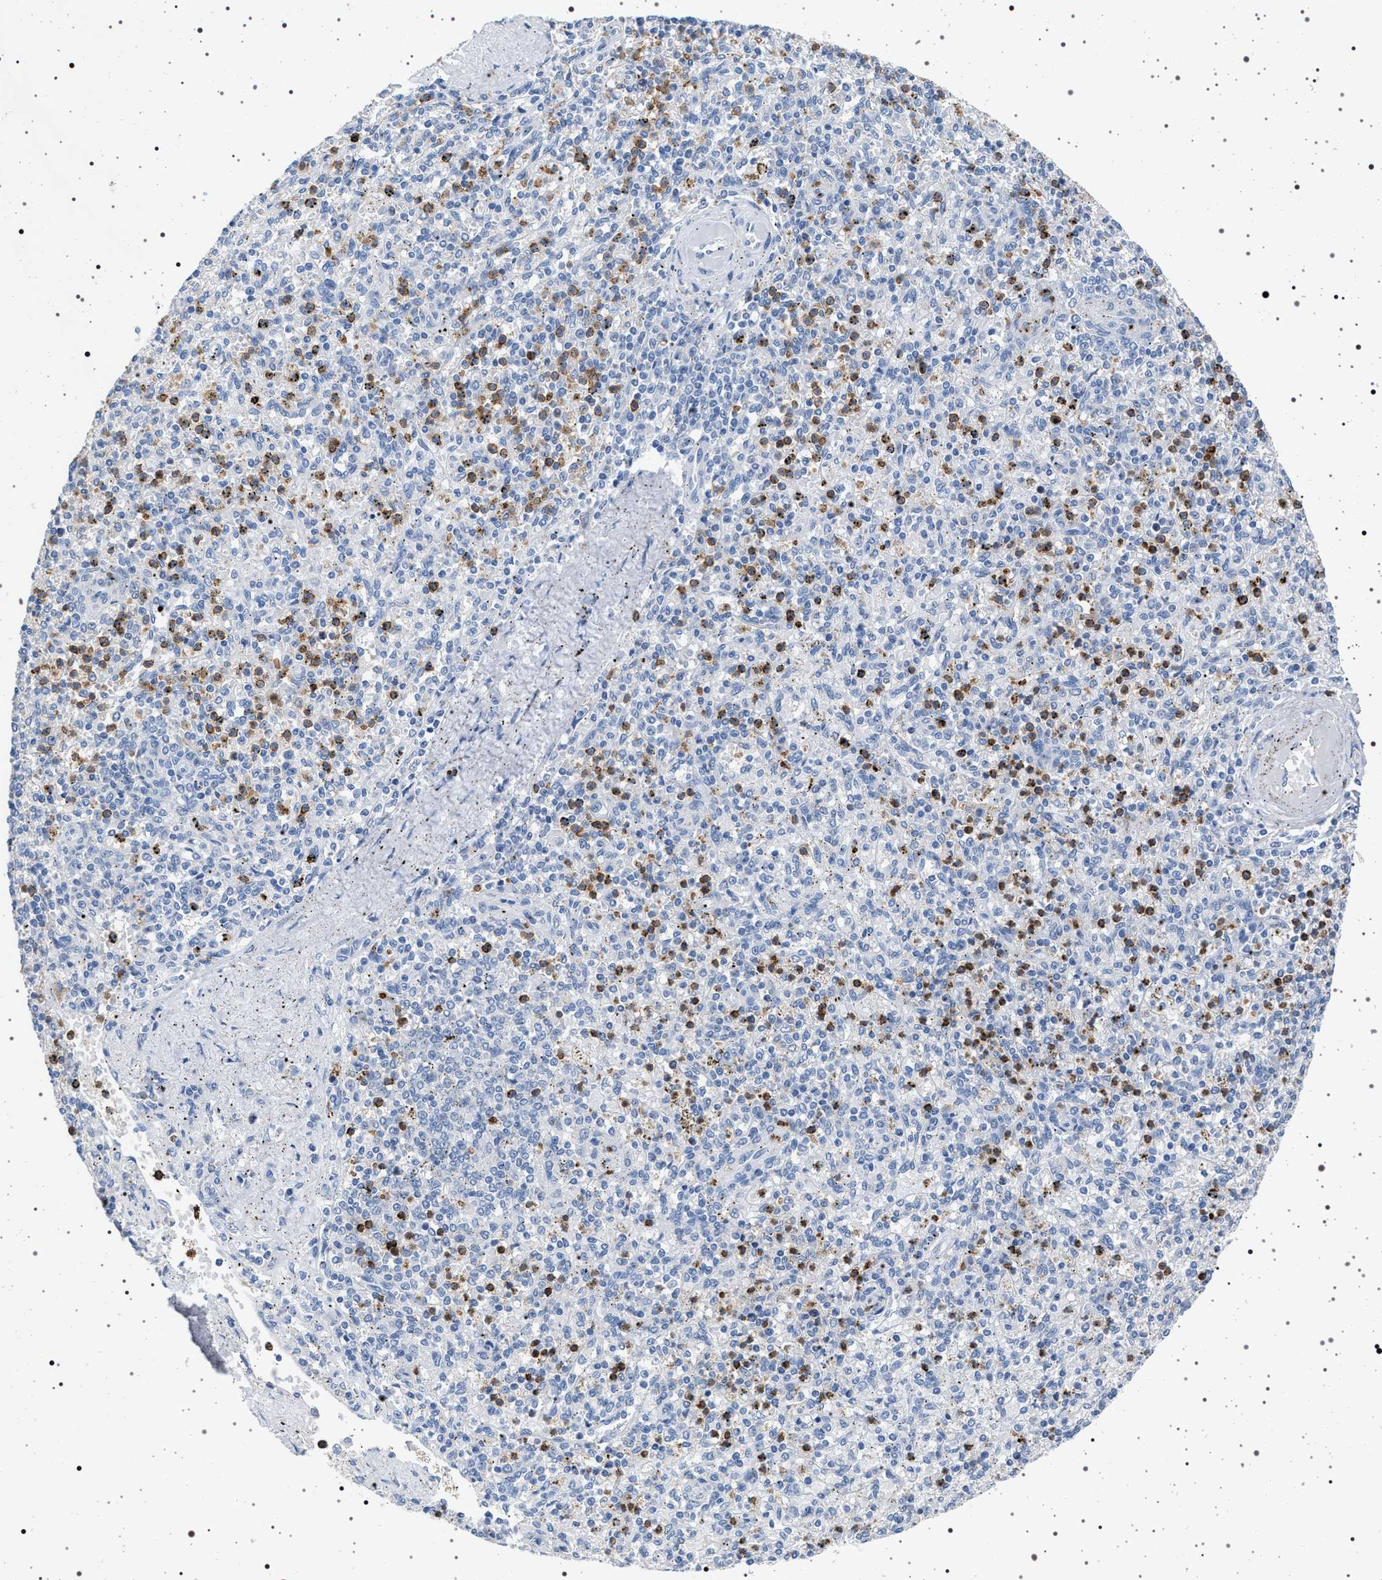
{"staining": {"intensity": "strong", "quantity": "25%-75%", "location": "cytoplasmic/membranous"}, "tissue": "spleen", "cell_type": "Cells in red pulp", "image_type": "normal", "snomed": [{"axis": "morphology", "description": "Normal tissue, NOS"}, {"axis": "topography", "description": "Spleen"}], "caption": "Protein staining of unremarkable spleen shows strong cytoplasmic/membranous expression in approximately 25%-75% of cells in red pulp.", "gene": "NAT9", "patient": {"sex": "male", "age": 72}}